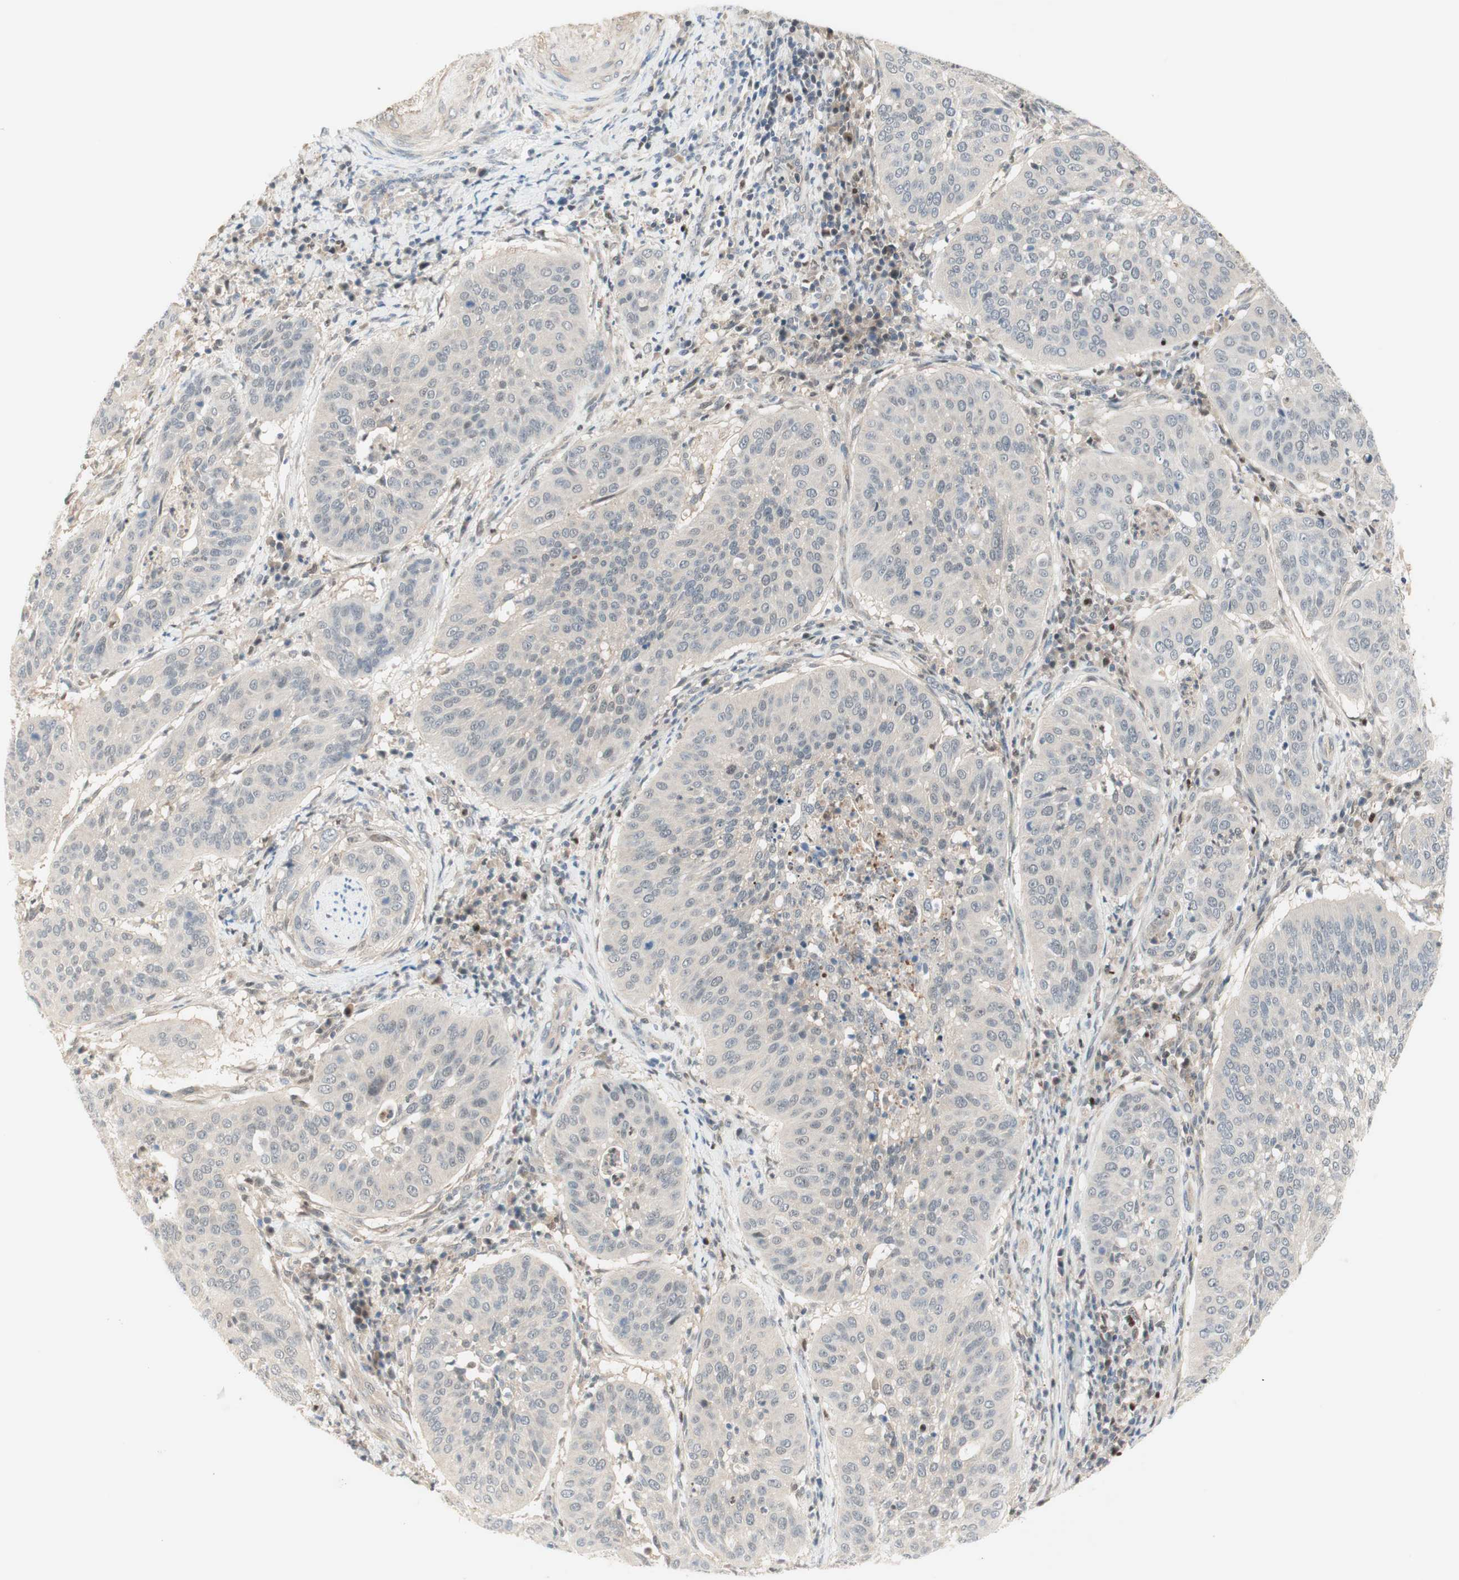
{"staining": {"intensity": "weak", "quantity": "<25%", "location": "nuclear"}, "tissue": "cervical cancer", "cell_type": "Tumor cells", "image_type": "cancer", "snomed": [{"axis": "morphology", "description": "Normal tissue, NOS"}, {"axis": "morphology", "description": "Squamous cell carcinoma, NOS"}, {"axis": "topography", "description": "Cervix"}], "caption": "An image of cervical squamous cell carcinoma stained for a protein shows no brown staining in tumor cells.", "gene": "RFNG", "patient": {"sex": "female", "age": 39}}